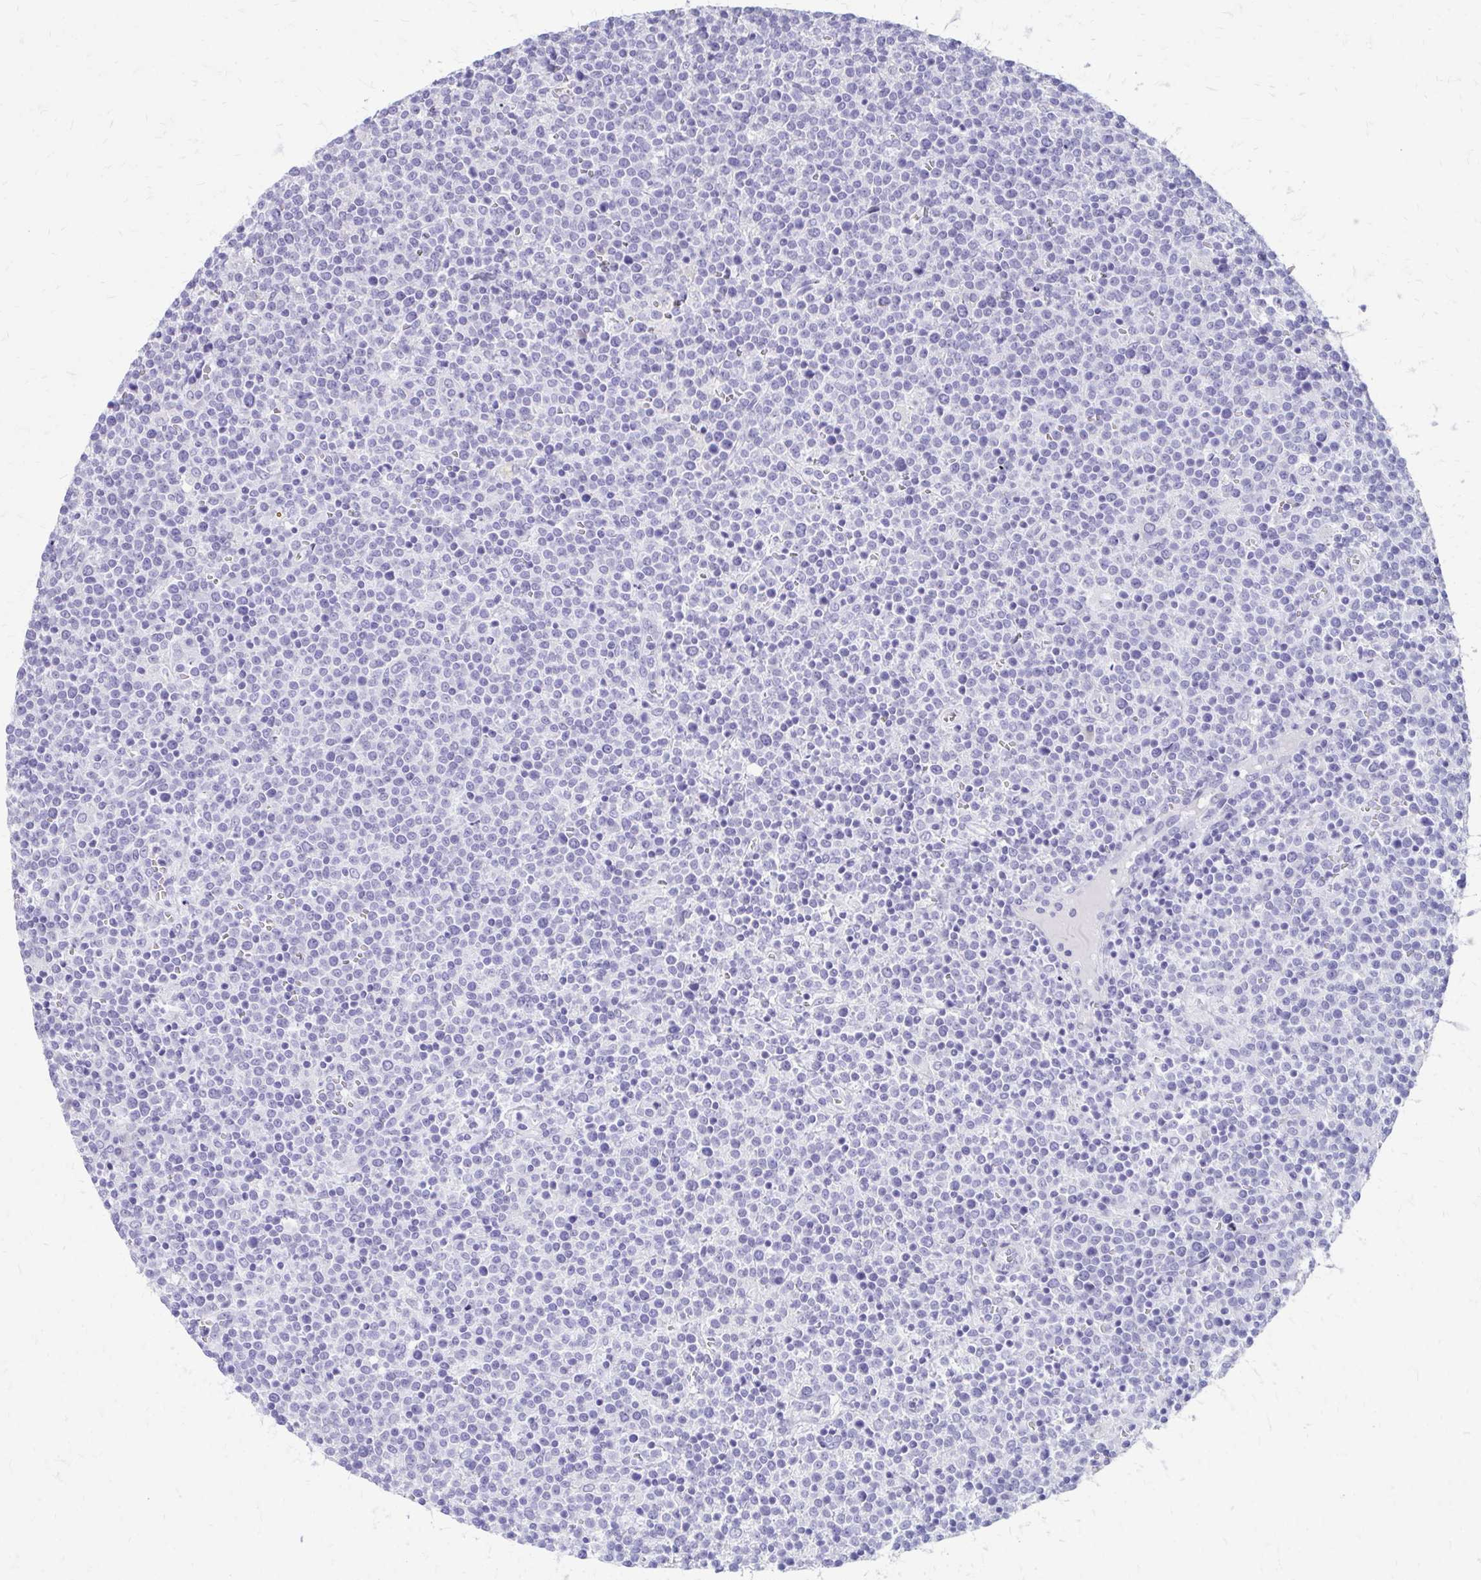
{"staining": {"intensity": "negative", "quantity": "none", "location": "none"}, "tissue": "lymphoma", "cell_type": "Tumor cells", "image_type": "cancer", "snomed": [{"axis": "morphology", "description": "Malignant lymphoma, non-Hodgkin's type, High grade"}, {"axis": "topography", "description": "Lymph node"}], "caption": "This photomicrograph is of malignant lymphoma, non-Hodgkin's type (high-grade) stained with immunohistochemistry (IHC) to label a protein in brown with the nuclei are counter-stained blue. There is no staining in tumor cells.", "gene": "LCN15", "patient": {"sex": "male", "age": 61}}